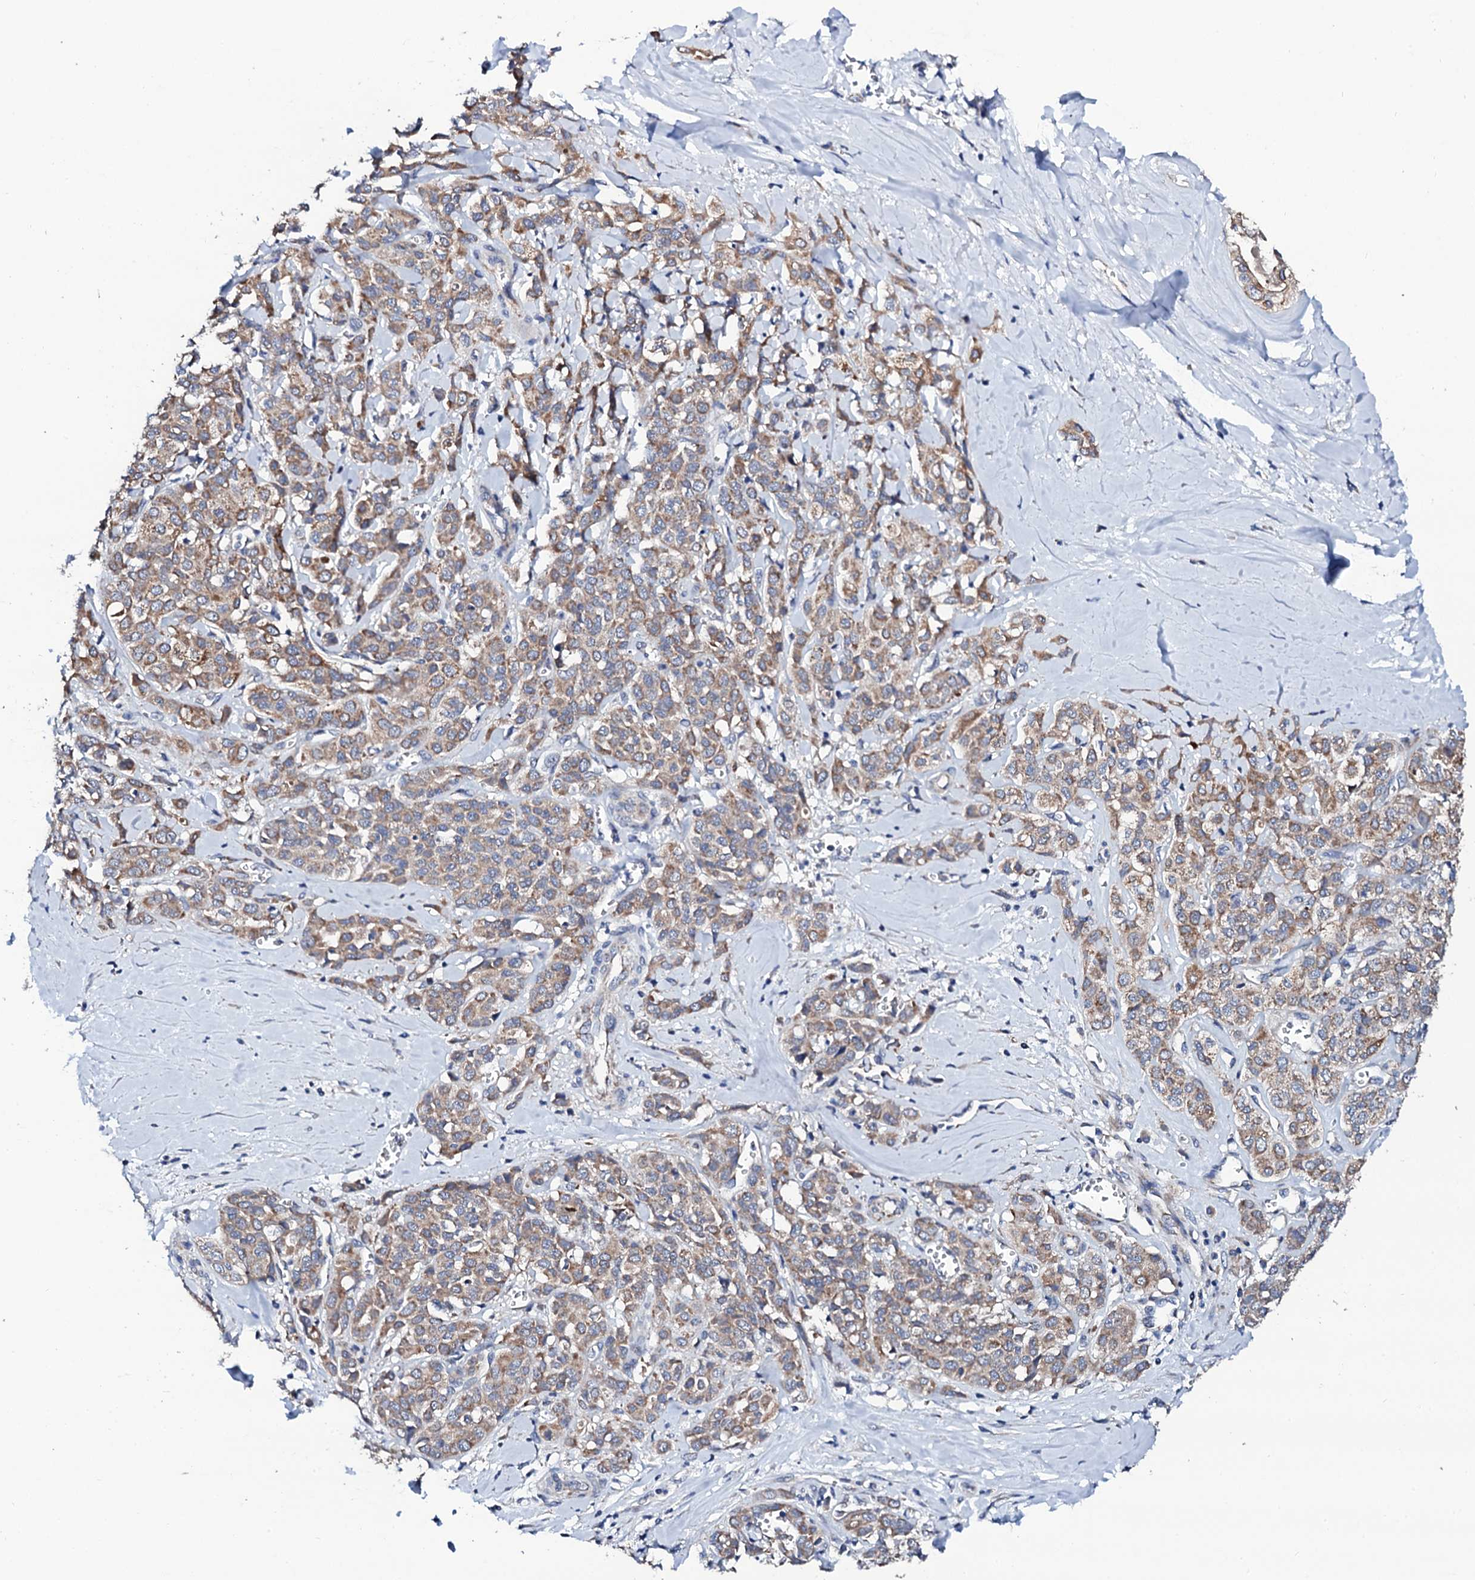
{"staining": {"intensity": "moderate", "quantity": ">75%", "location": "cytoplasmic/membranous"}, "tissue": "liver cancer", "cell_type": "Tumor cells", "image_type": "cancer", "snomed": [{"axis": "morphology", "description": "Cholangiocarcinoma"}, {"axis": "topography", "description": "Liver"}], "caption": "Liver cancer stained with a protein marker displays moderate staining in tumor cells.", "gene": "COG4", "patient": {"sex": "female", "age": 77}}